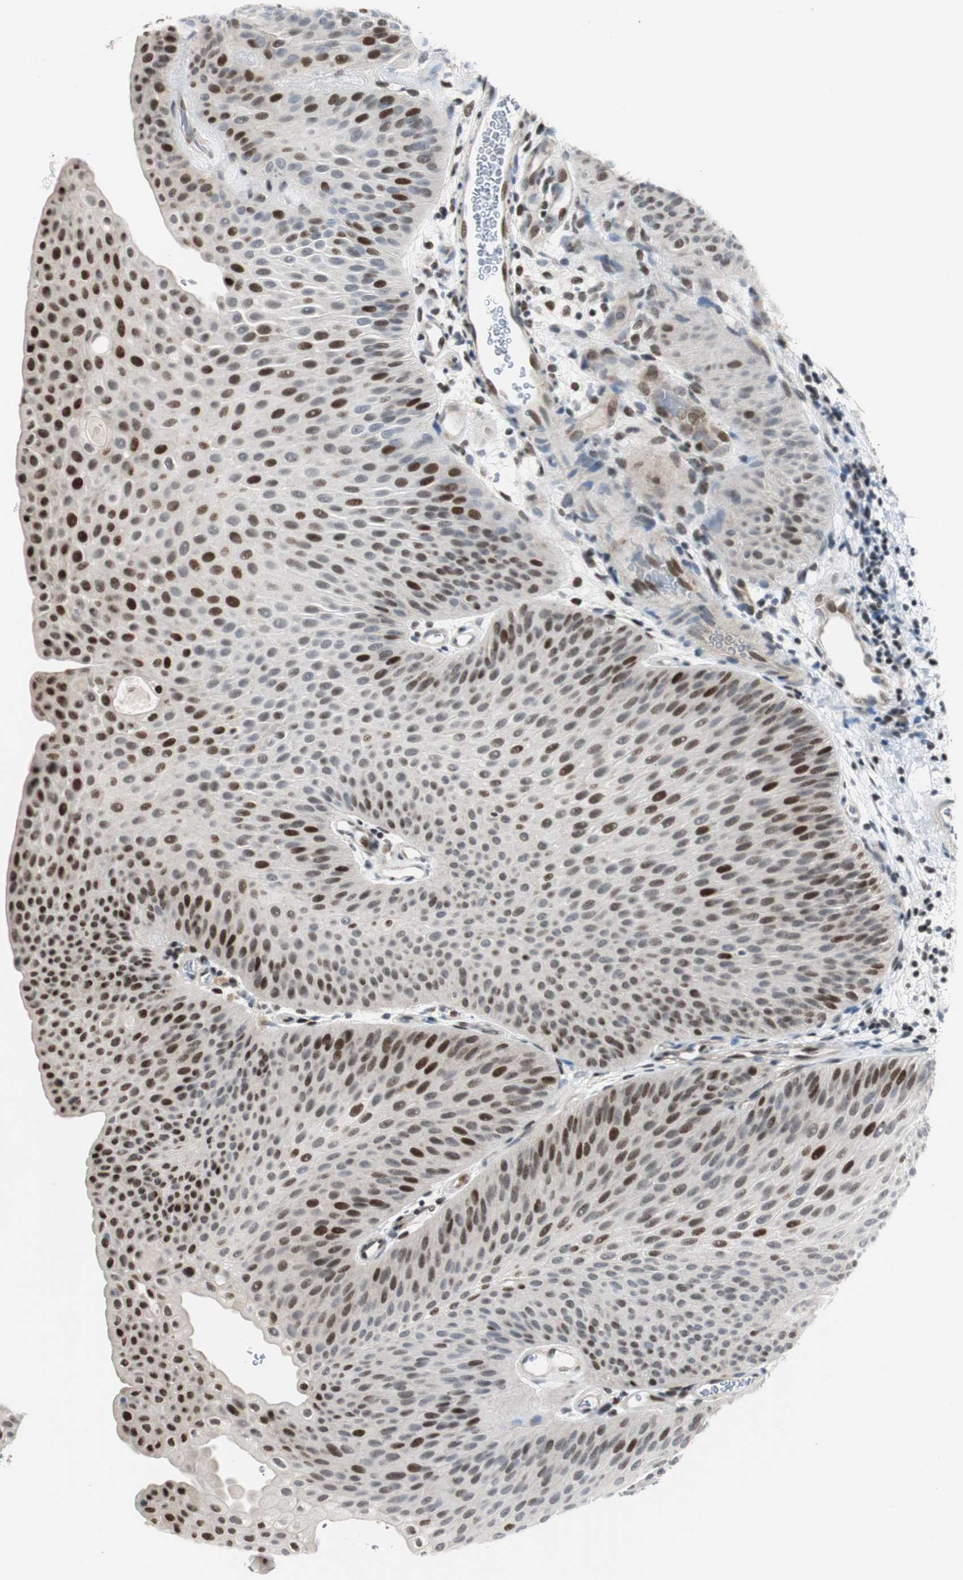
{"staining": {"intensity": "strong", "quantity": "25%-75%", "location": "nuclear"}, "tissue": "urothelial cancer", "cell_type": "Tumor cells", "image_type": "cancer", "snomed": [{"axis": "morphology", "description": "Urothelial carcinoma, Low grade"}, {"axis": "topography", "description": "Urinary bladder"}], "caption": "Low-grade urothelial carcinoma stained with a brown dye exhibits strong nuclear positive positivity in approximately 25%-75% of tumor cells.", "gene": "RAD1", "patient": {"sex": "female", "age": 60}}